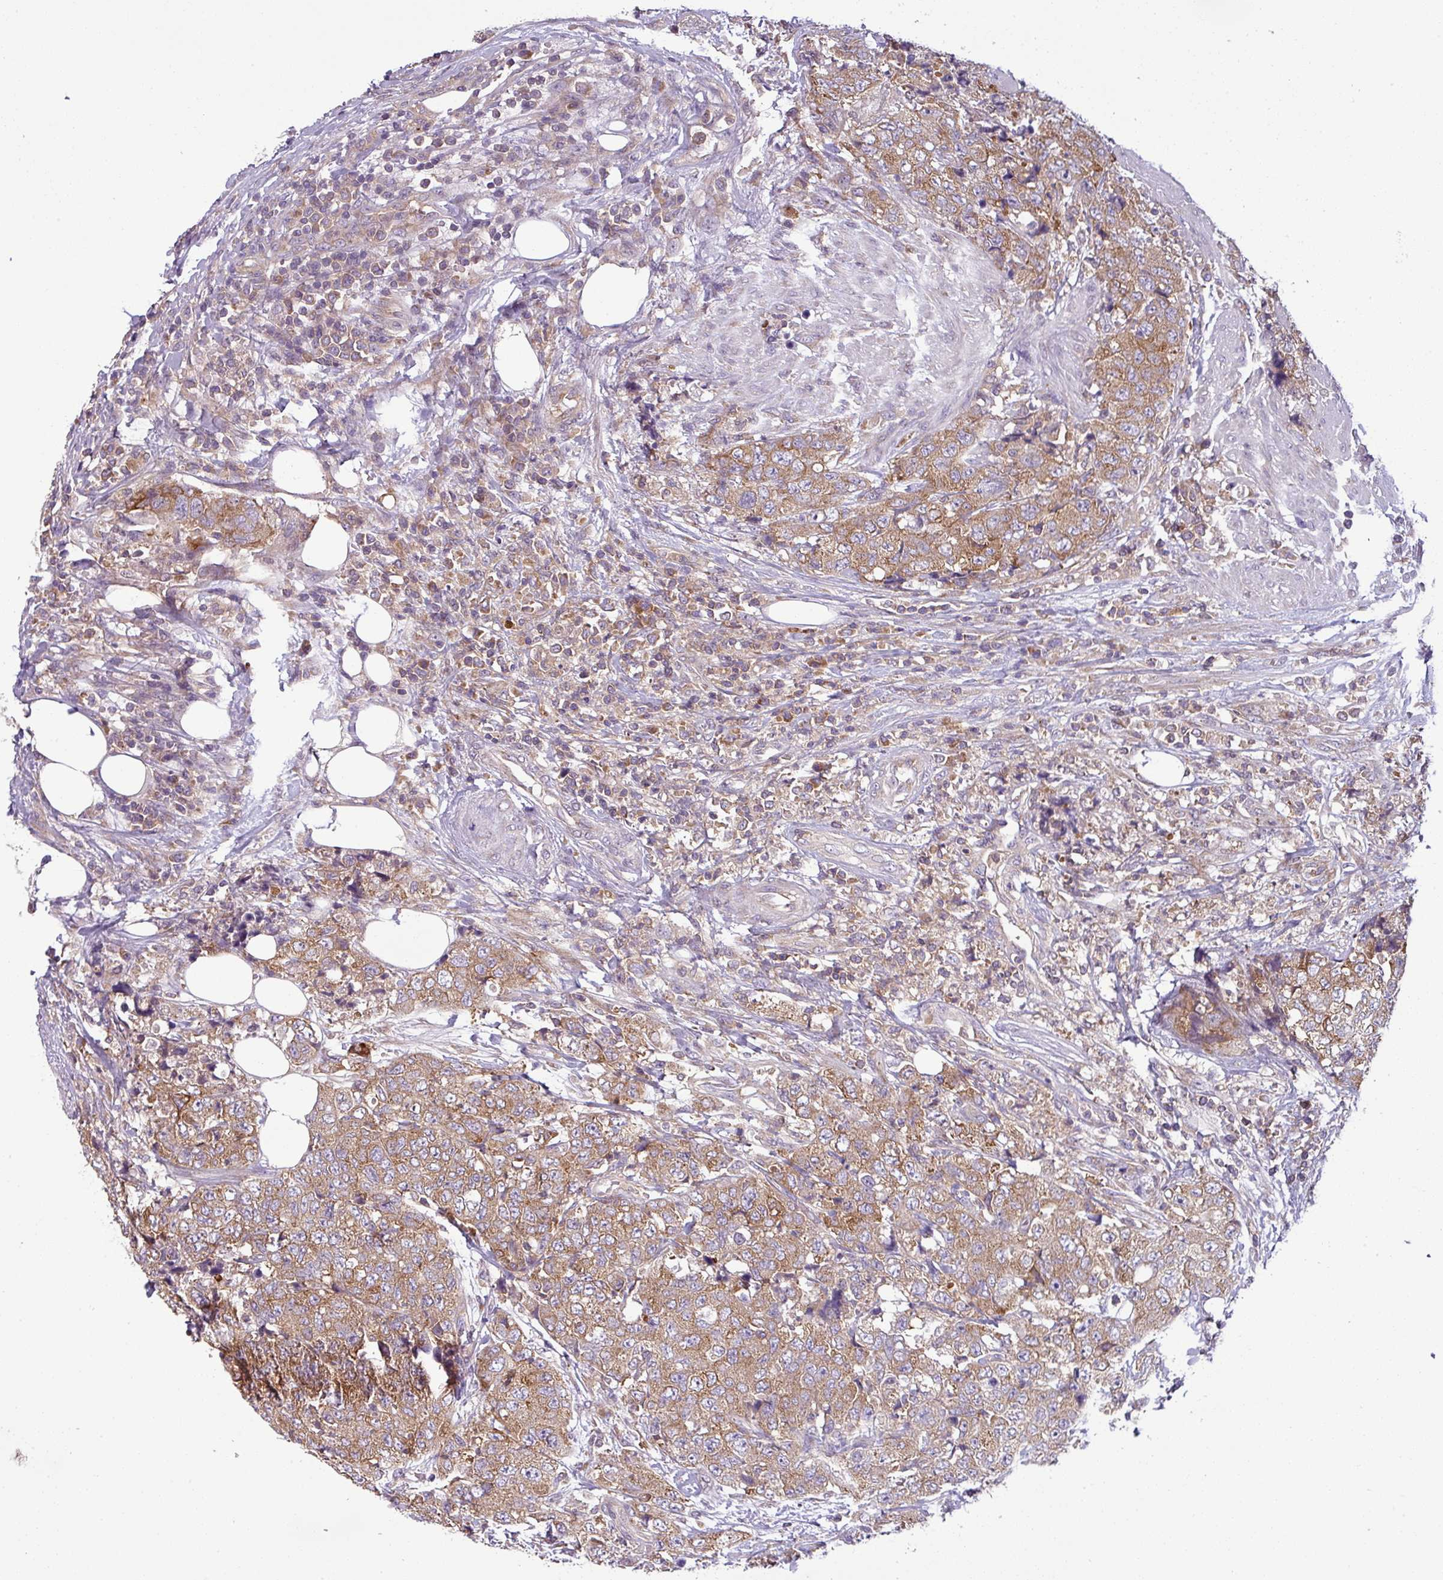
{"staining": {"intensity": "moderate", "quantity": ">75%", "location": "cytoplasmic/membranous"}, "tissue": "urothelial cancer", "cell_type": "Tumor cells", "image_type": "cancer", "snomed": [{"axis": "morphology", "description": "Urothelial carcinoma, High grade"}, {"axis": "topography", "description": "Urinary bladder"}], "caption": "Protein expression analysis of human urothelial cancer reveals moderate cytoplasmic/membranous positivity in about >75% of tumor cells. Immunohistochemistry stains the protein of interest in brown and the nuclei are stained blue.", "gene": "LRRC74B", "patient": {"sex": "female", "age": 78}}